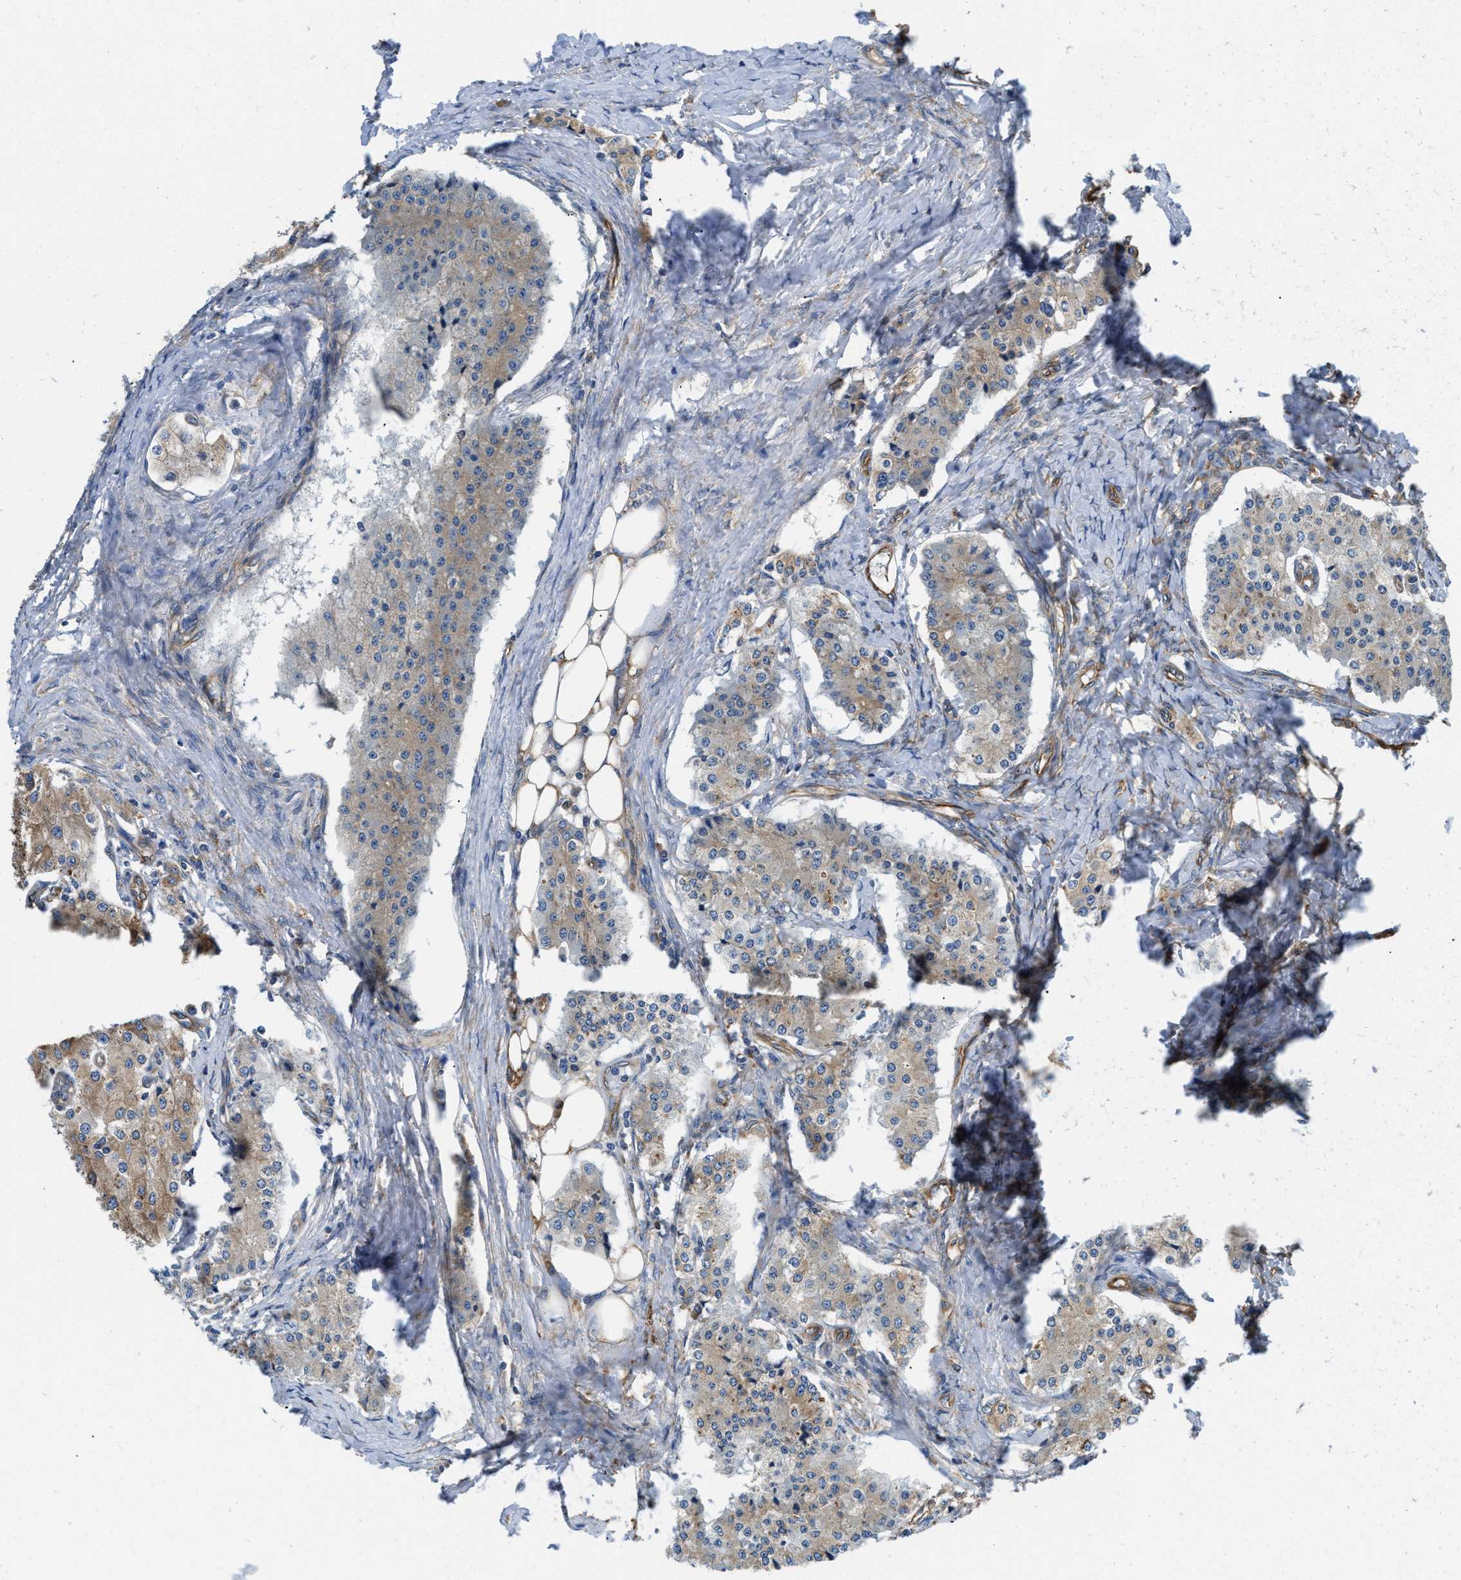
{"staining": {"intensity": "weak", "quantity": "25%-75%", "location": "cytoplasmic/membranous"}, "tissue": "carcinoid", "cell_type": "Tumor cells", "image_type": "cancer", "snomed": [{"axis": "morphology", "description": "Carcinoid, malignant, NOS"}, {"axis": "topography", "description": "Colon"}], "caption": "Protein staining shows weak cytoplasmic/membranous expression in about 25%-75% of tumor cells in malignant carcinoid.", "gene": "HSD17B12", "patient": {"sex": "female", "age": 52}}